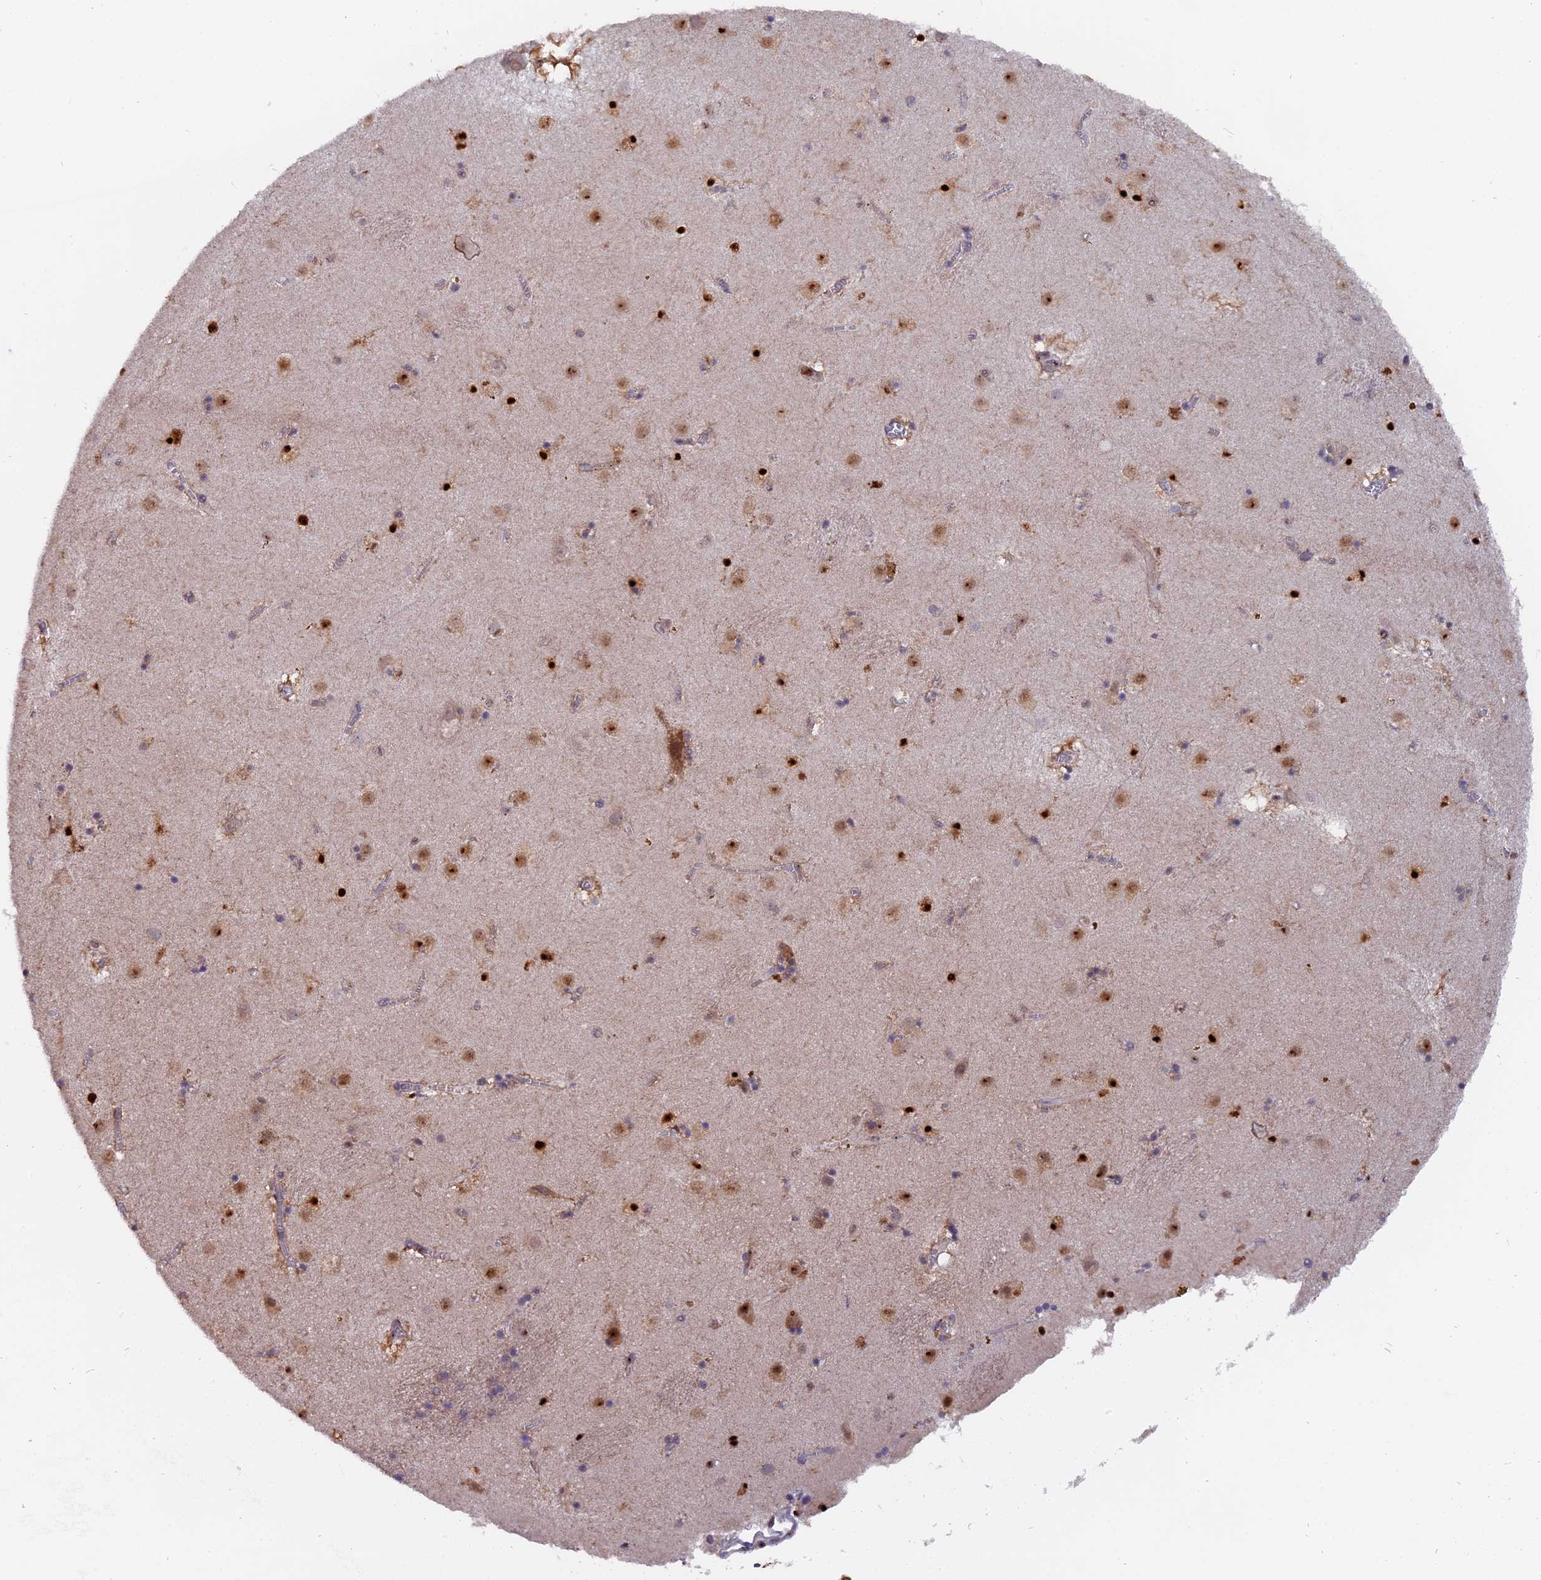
{"staining": {"intensity": "strong", "quantity": "<25%", "location": "nuclear"}, "tissue": "caudate", "cell_type": "Glial cells", "image_type": "normal", "snomed": [{"axis": "morphology", "description": "Normal tissue, NOS"}, {"axis": "topography", "description": "Lateral ventricle wall"}], "caption": "Protein staining reveals strong nuclear expression in about <25% of glial cells in benign caudate.", "gene": "FAM118B", "patient": {"sex": "male", "age": 70}}